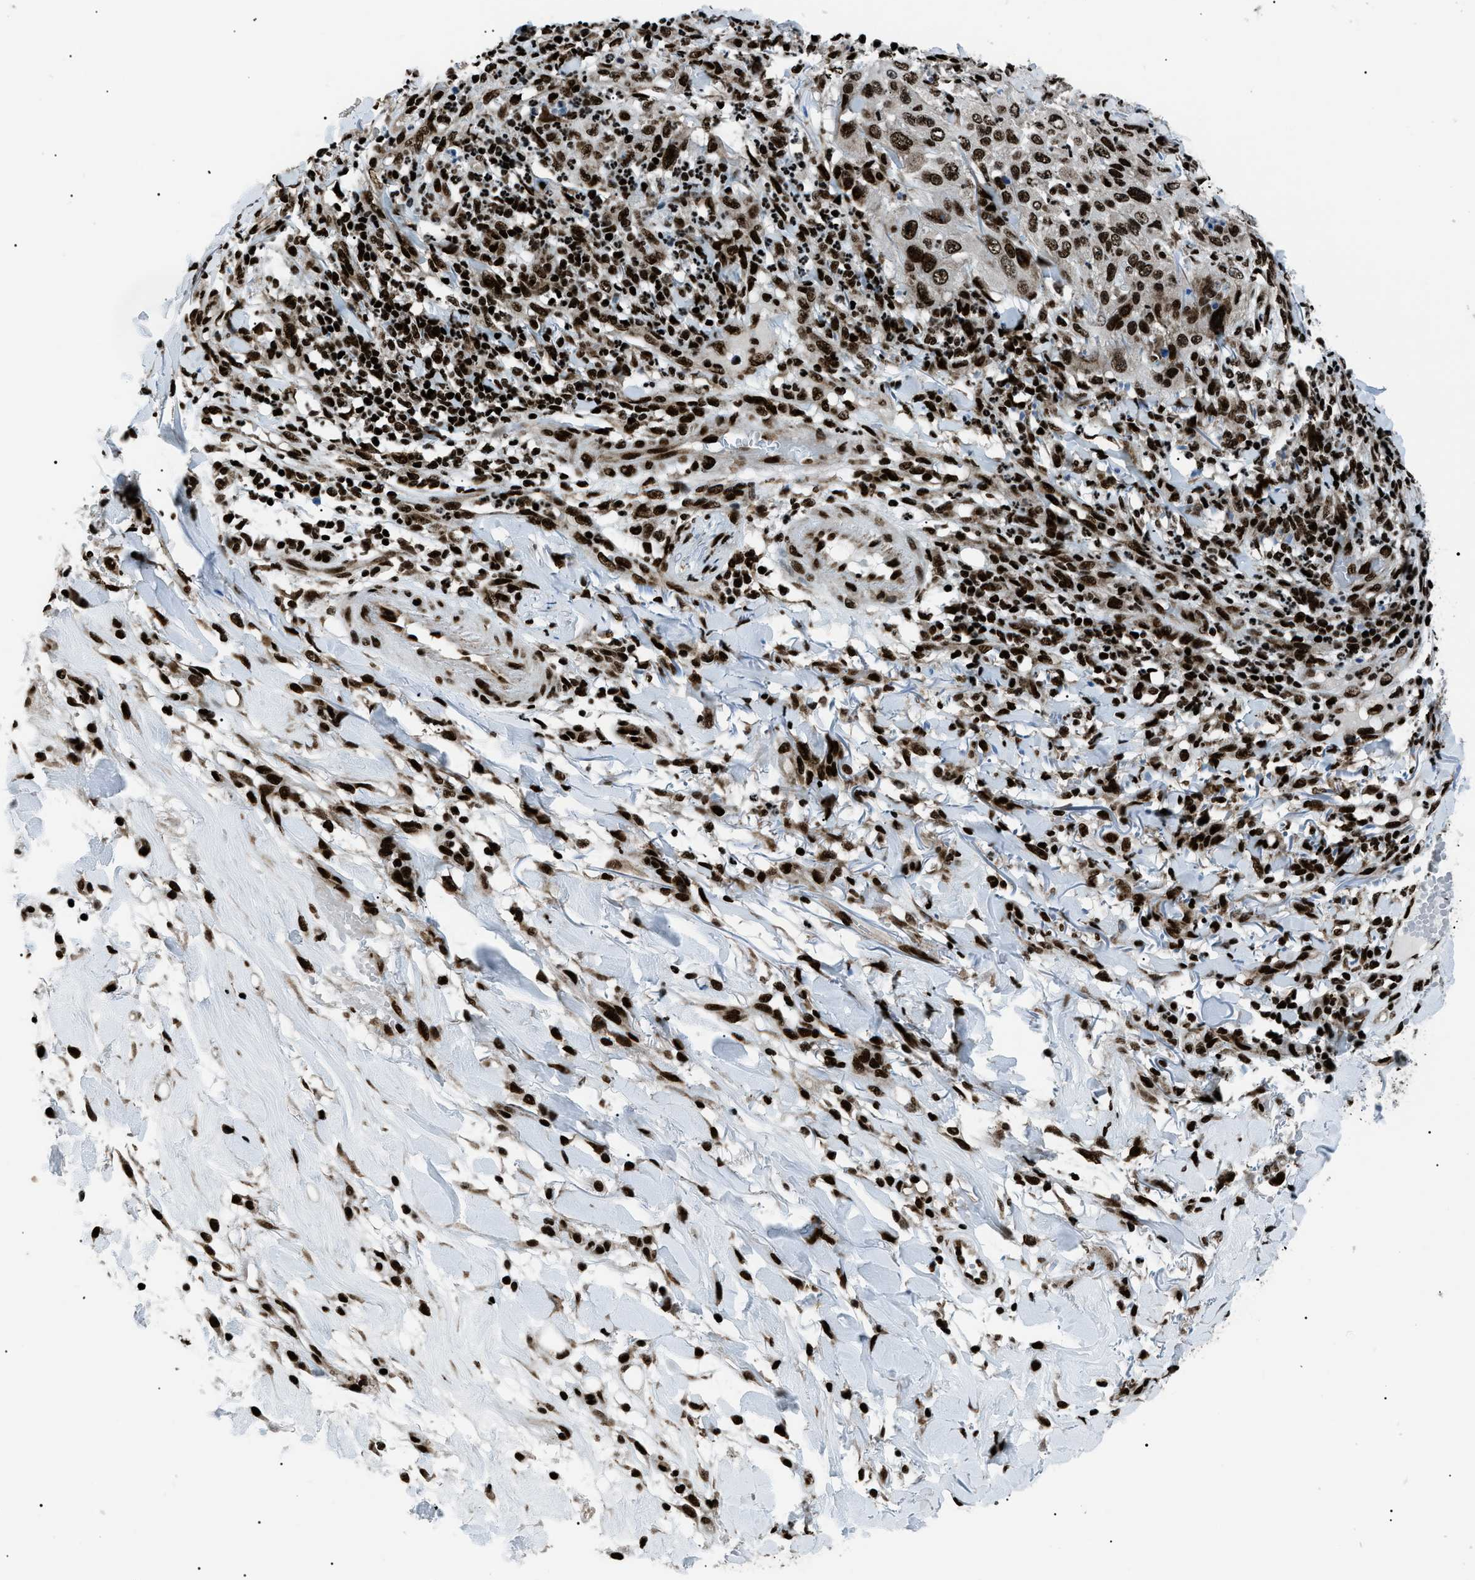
{"staining": {"intensity": "strong", "quantity": ">75%", "location": "nuclear"}, "tissue": "skin cancer", "cell_type": "Tumor cells", "image_type": "cancer", "snomed": [{"axis": "morphology", "description": "Squamous cell carcinoma, NOS"}, {"axis": "topography", "description": "Skin"}], "caption": "DAB (3,3'-diaminobenzidine) immunohistochemical staining of human skin squamous cell carcinoma displays strong nuclear protein staining in approximately >75% of tumor cells.", "gene": "HNRNPK", "patient": {"sex": "female", "age": 80}}